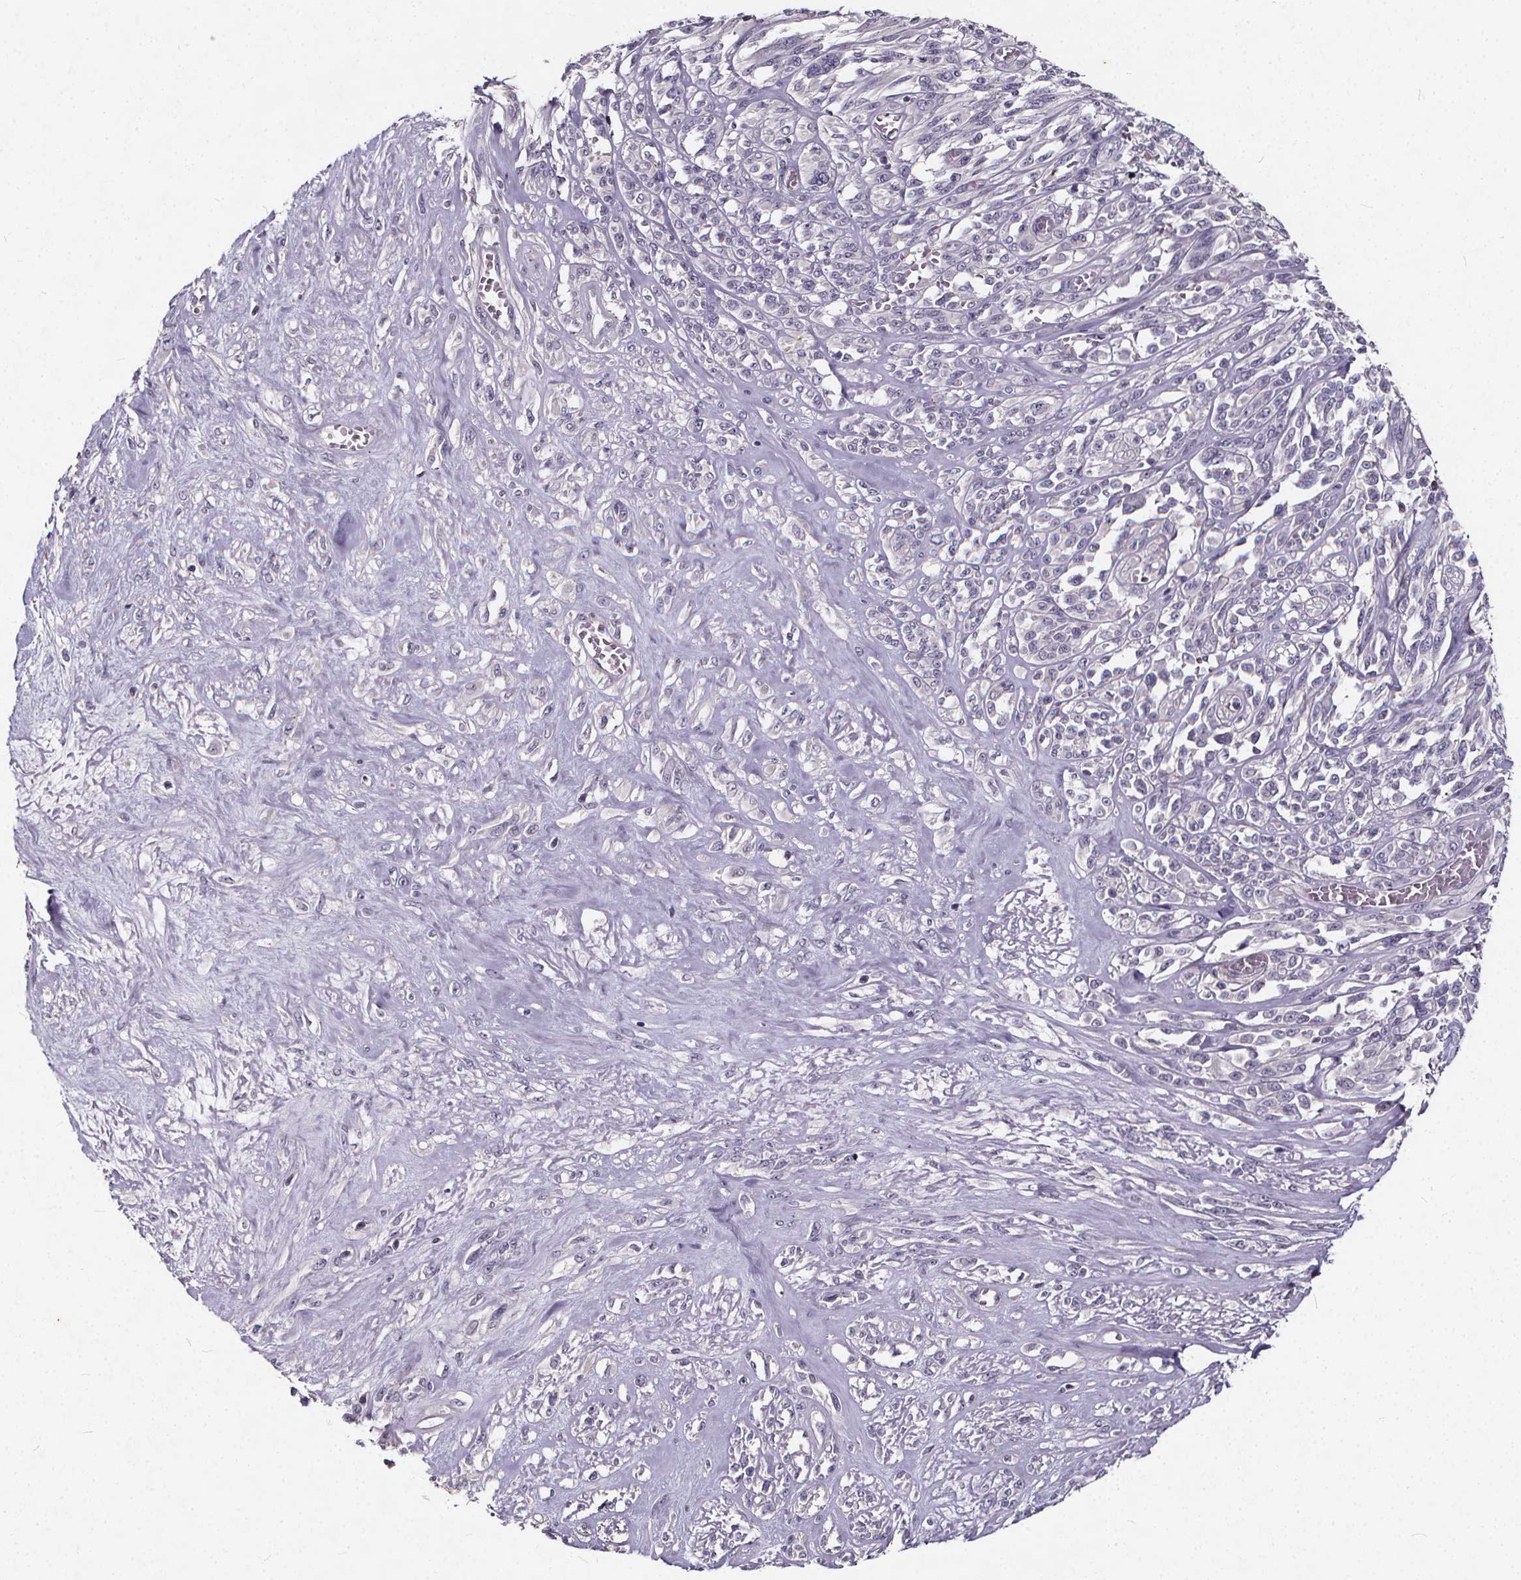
{"staining": {"intensity": "negative", "quantity": "none", "location": "none"}, "tissue": "melanoma", "cell_type": "Tumor cells", "image_type": "cancer", "snomed": [{"axis": "morphology", "description": "Malignant melanoma, NOS"}, {"axis": "topography", "description": "Skin"}], "caption": "Human malignant melanoma stained for a protein using immunohistochemistry (IHC) exhibits no positivity in tumor cells.", "gene": "TSPAN14", "patient": {"sex": "female", "age": 91}}